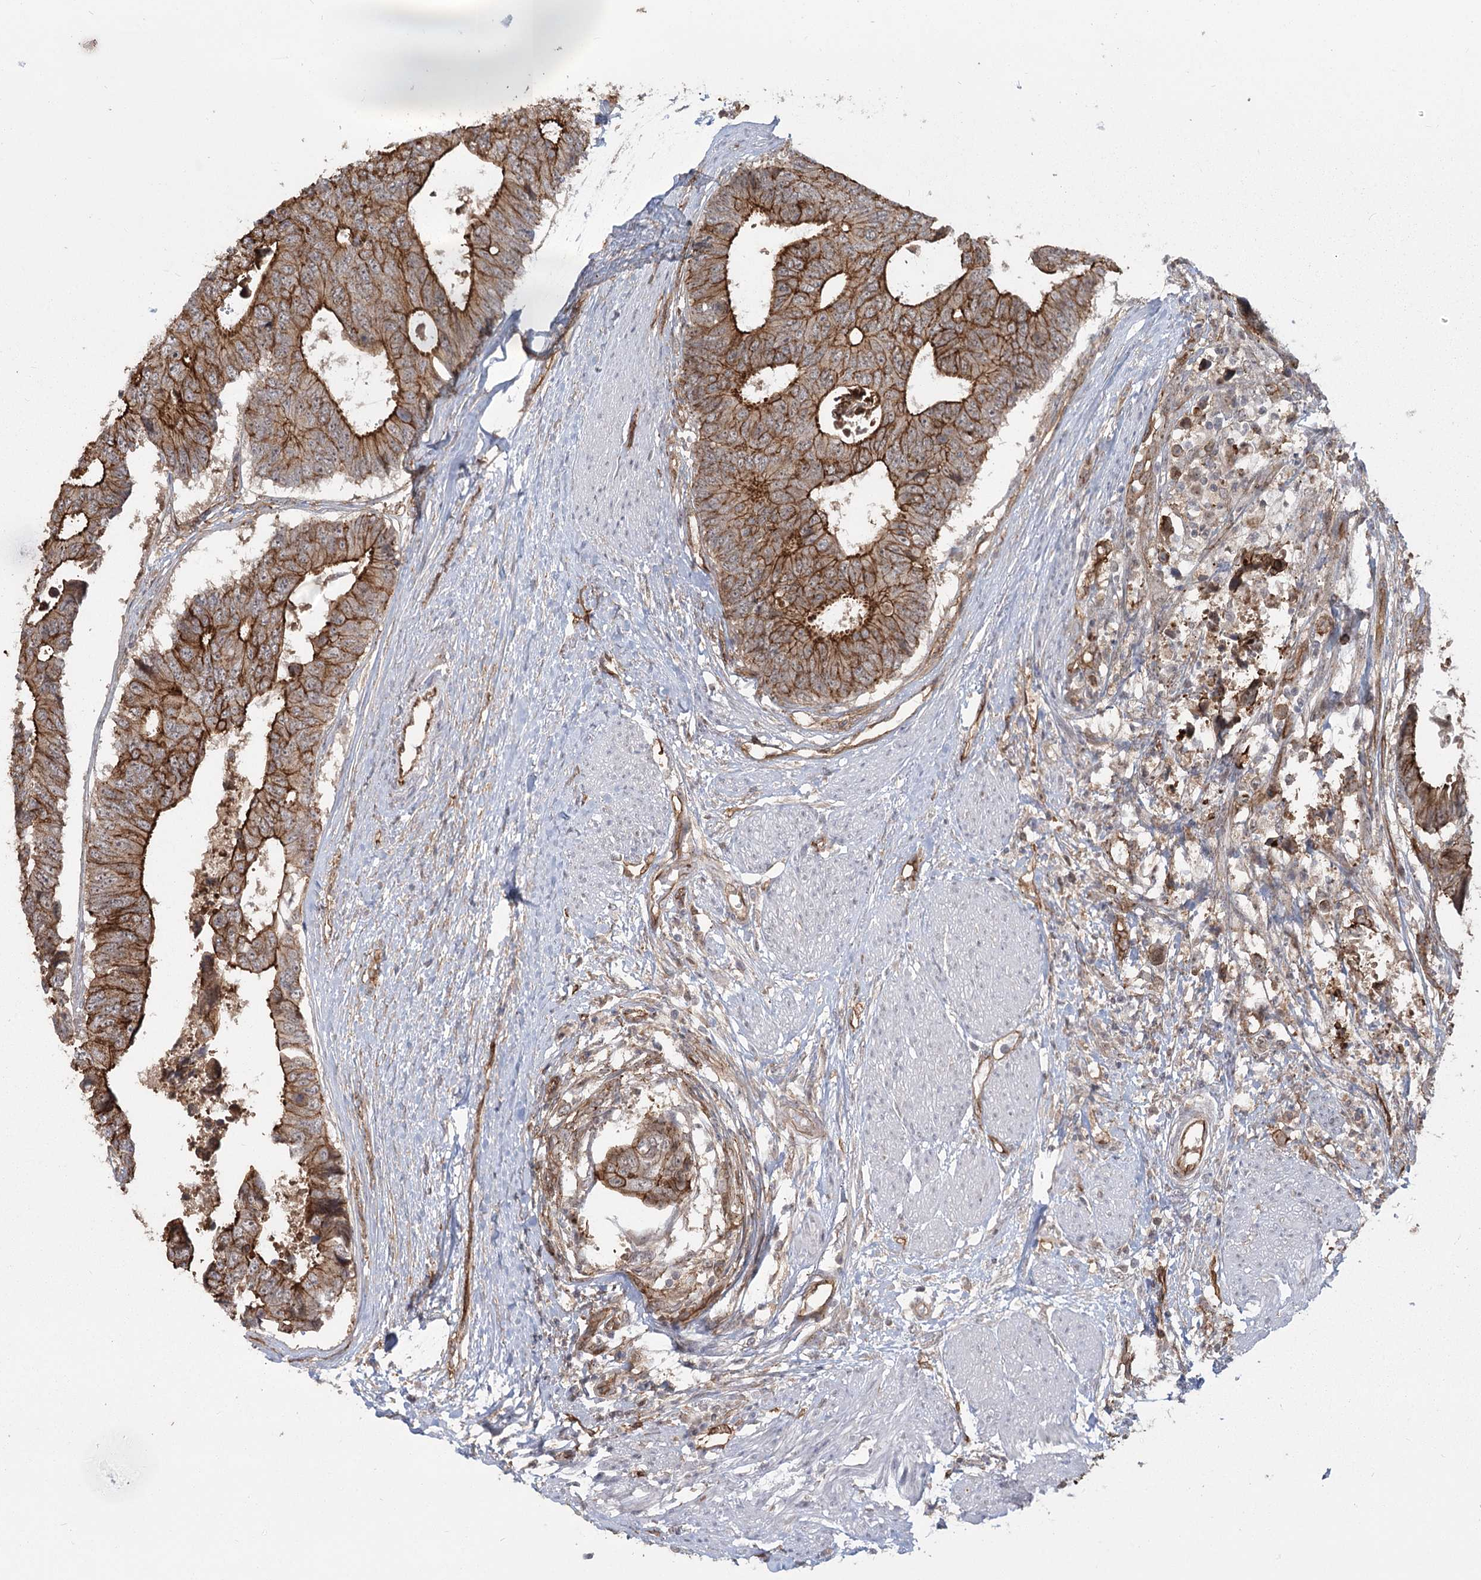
{"staining": {"intensity": "strong", "quantity": ">75%", "location": "cytoplasmic/membranous"}, "tissue": "colorectal cancer", "cell_type": "Tumor cells", "image_type": "cancer", "snomed": [{"axis": "morphology", "description": "Adenocarcinoma, NOS"}, {"axis": "topography", "description": "Rectum"}], "caption": "Adenocarcinoma (colorectal) stained with immunohistochemistry (IHC) displays strong cytoplasmic/membranous positivity in approximately >75% of tumor cells.", "gene": "RPP14", "patient": {"sex": "male", "age": 84}}